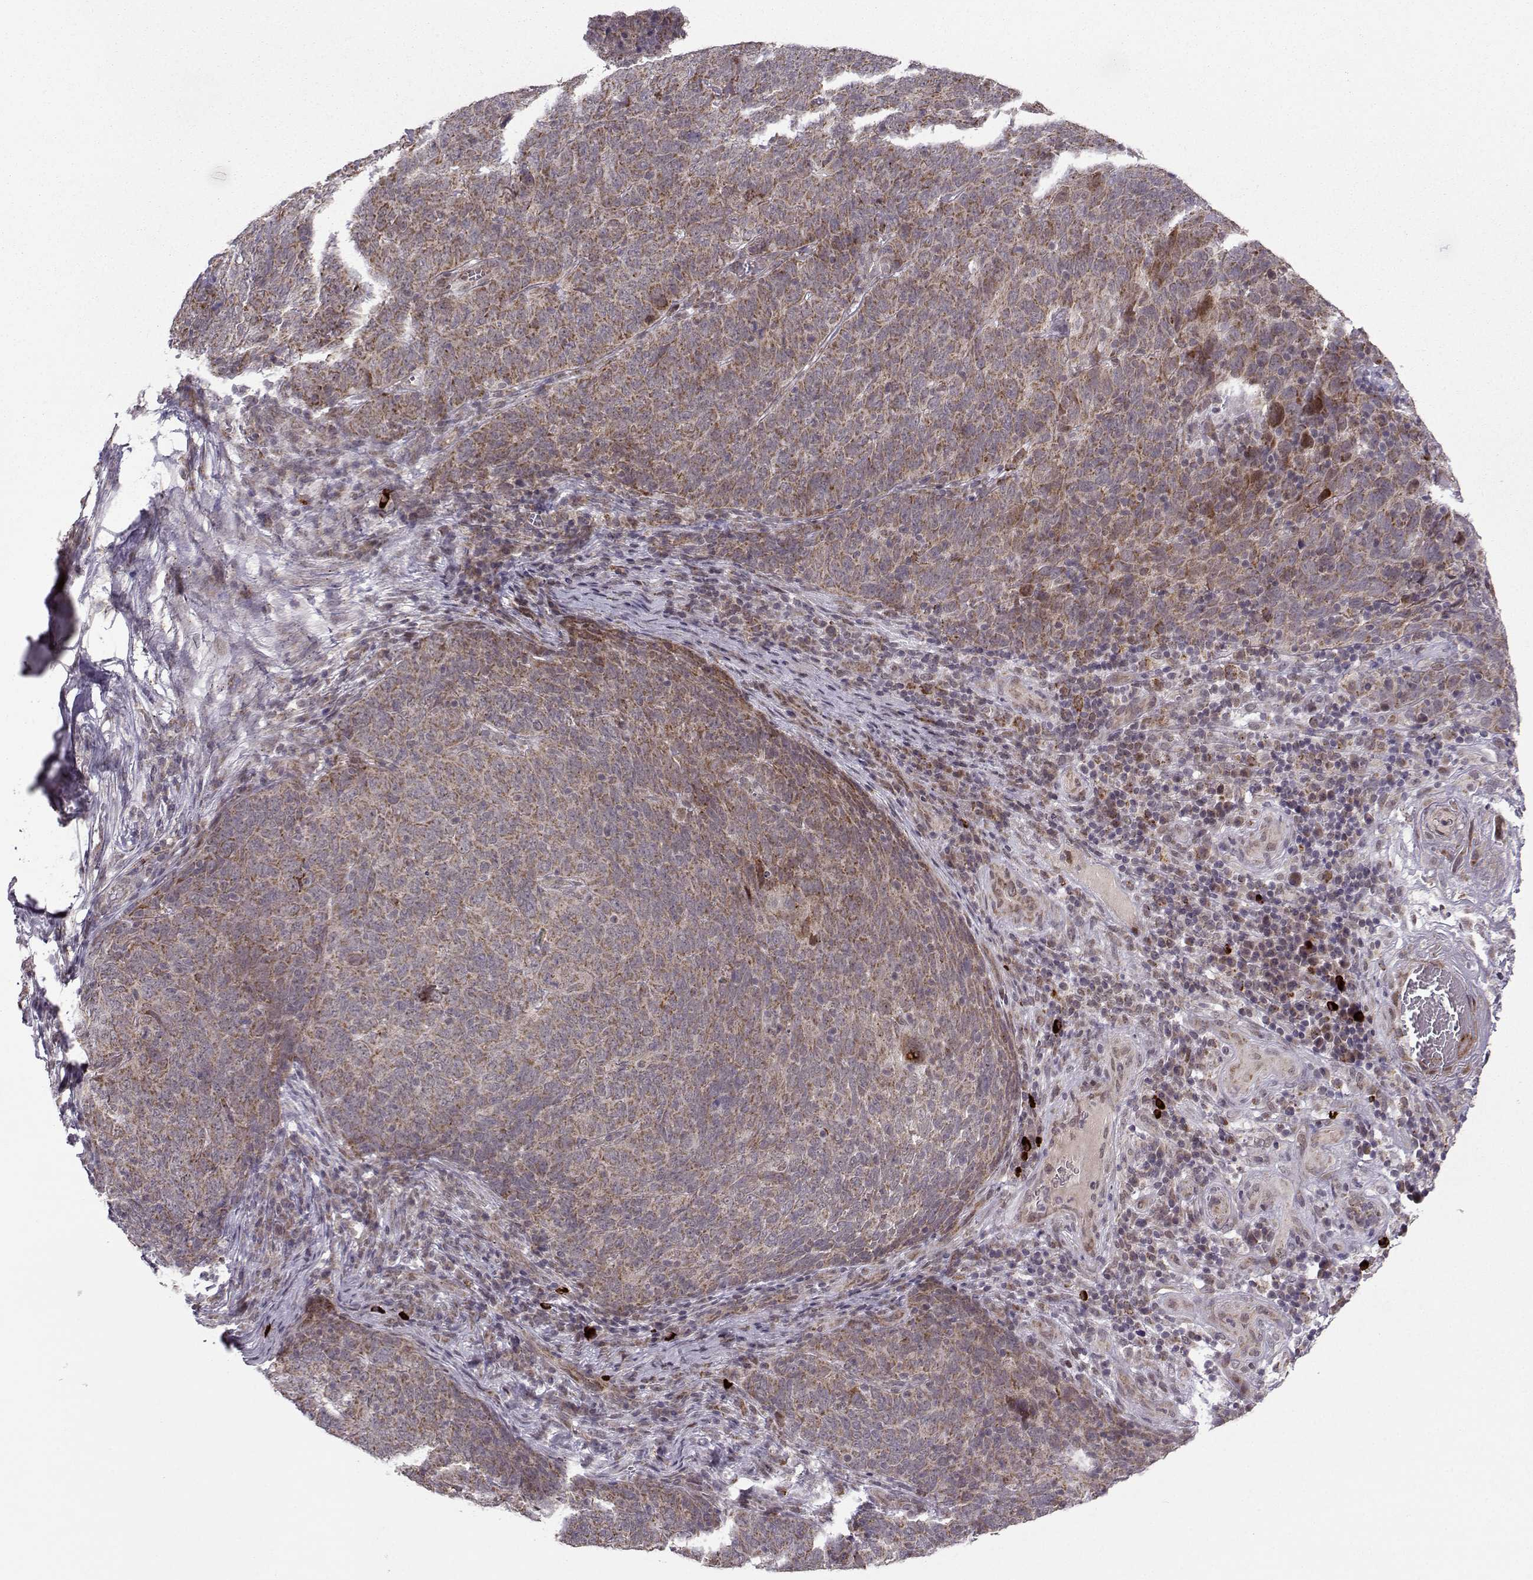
{"staining": {"intensity": "moderate", "quantity": "25%-75%", "location": "cytoplasmic/membranous"}, "tissue": "skin cancer", "cell_type": "Tumor cells", "image_type": "cancer", "snomed": [{"axis": "morphology", "description": "Squamous cell carcinoma, NOS"}, {"axis": "topography", "description": "Skin"}, {"axis": "topography", "description": "Anal"}], "caption": "A brown stain highlights moderate cytoplasmic/membranous staining of a protein in skin squamous cell carcinoma tumor cells.", "gene": "NECAB3", "patient": {"sex": "female", "age": 51}}